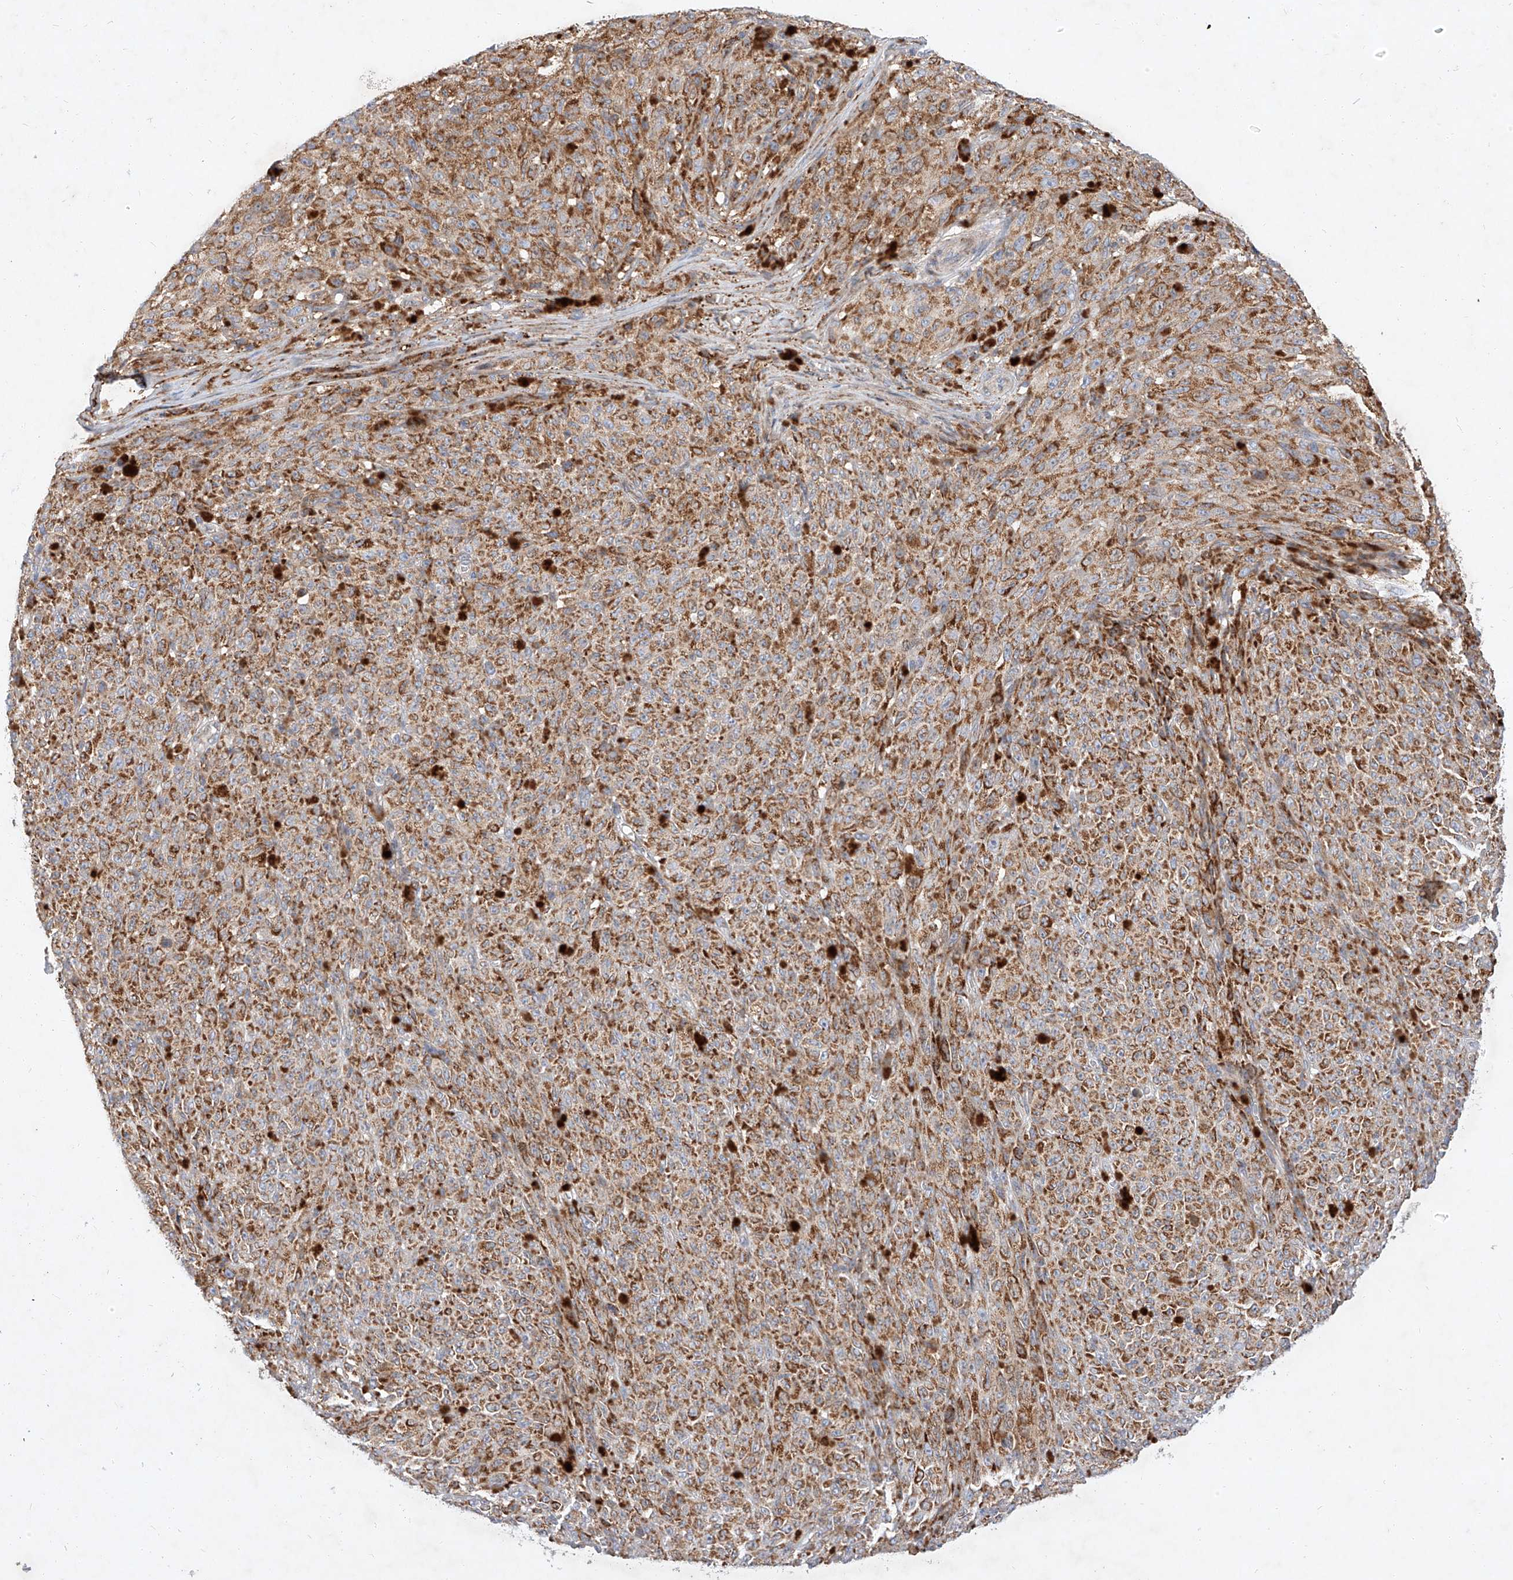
{"staining": {"intensity": "moderate", "quantity": ">75%", "location": "cytoplasmic/membranous"}, "tissue": "melanoma", "cell_type": "Tumor cells", "image_type": "cancer", "snomed": [{"axis": "morphology", "description": "Malignant melanoma, NOS"}, {"axis": "topography", "description": "Skin"}], "caption": "Malignant melanoma stained with immunohistochemistry shows moderate cytoplasmic/membranous expression in approximately >75% of tumor cells. (Stains: DAB (3,3'-diaminobenzidine) in brown, nuclei in blue, Microscopy: brightfield microscopy at high magnification).", "gene": "OSGEPL1", "patient": {"sex": "female", "age": 82}}